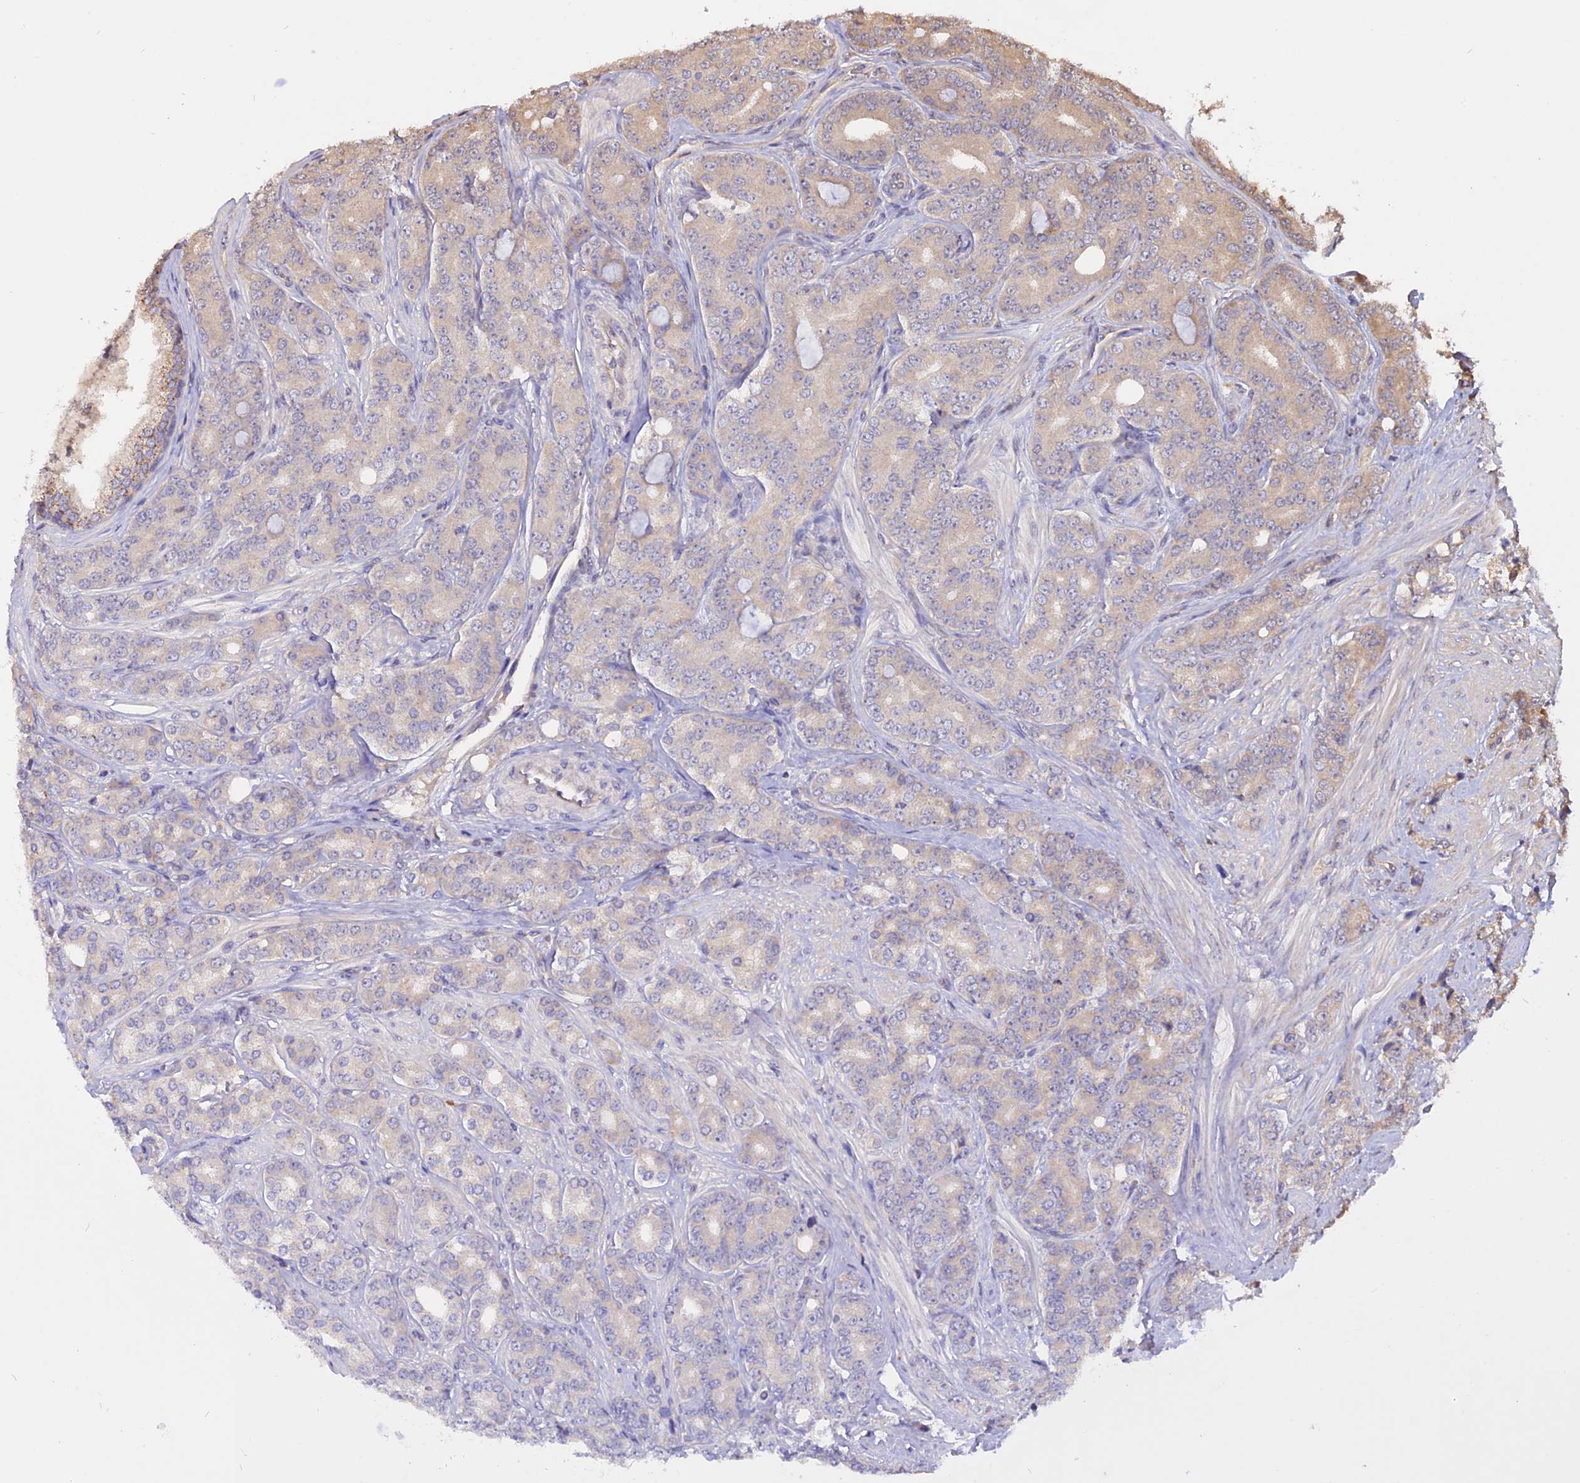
{"staining": {"intensity": "weak", "quantity": "25%-75%", "location": "cytoplasmic/membranous"}, "tissue": "prostate cancer", "cell_type": "Tumor cells", "image_type": "cancer", "snomed": [{"axis": "morphology", "description": "Adenocarcinoma, High grade"}, {"axis": "topography", "description": "Prostate"}], "caption": "Adenocarcinoma (high-grade) (prostate) stained with a protein marker reveals weak staining in tumor cells.", "gene": "CARMIL2", "patient": {"sex": "male", "age": 62}}